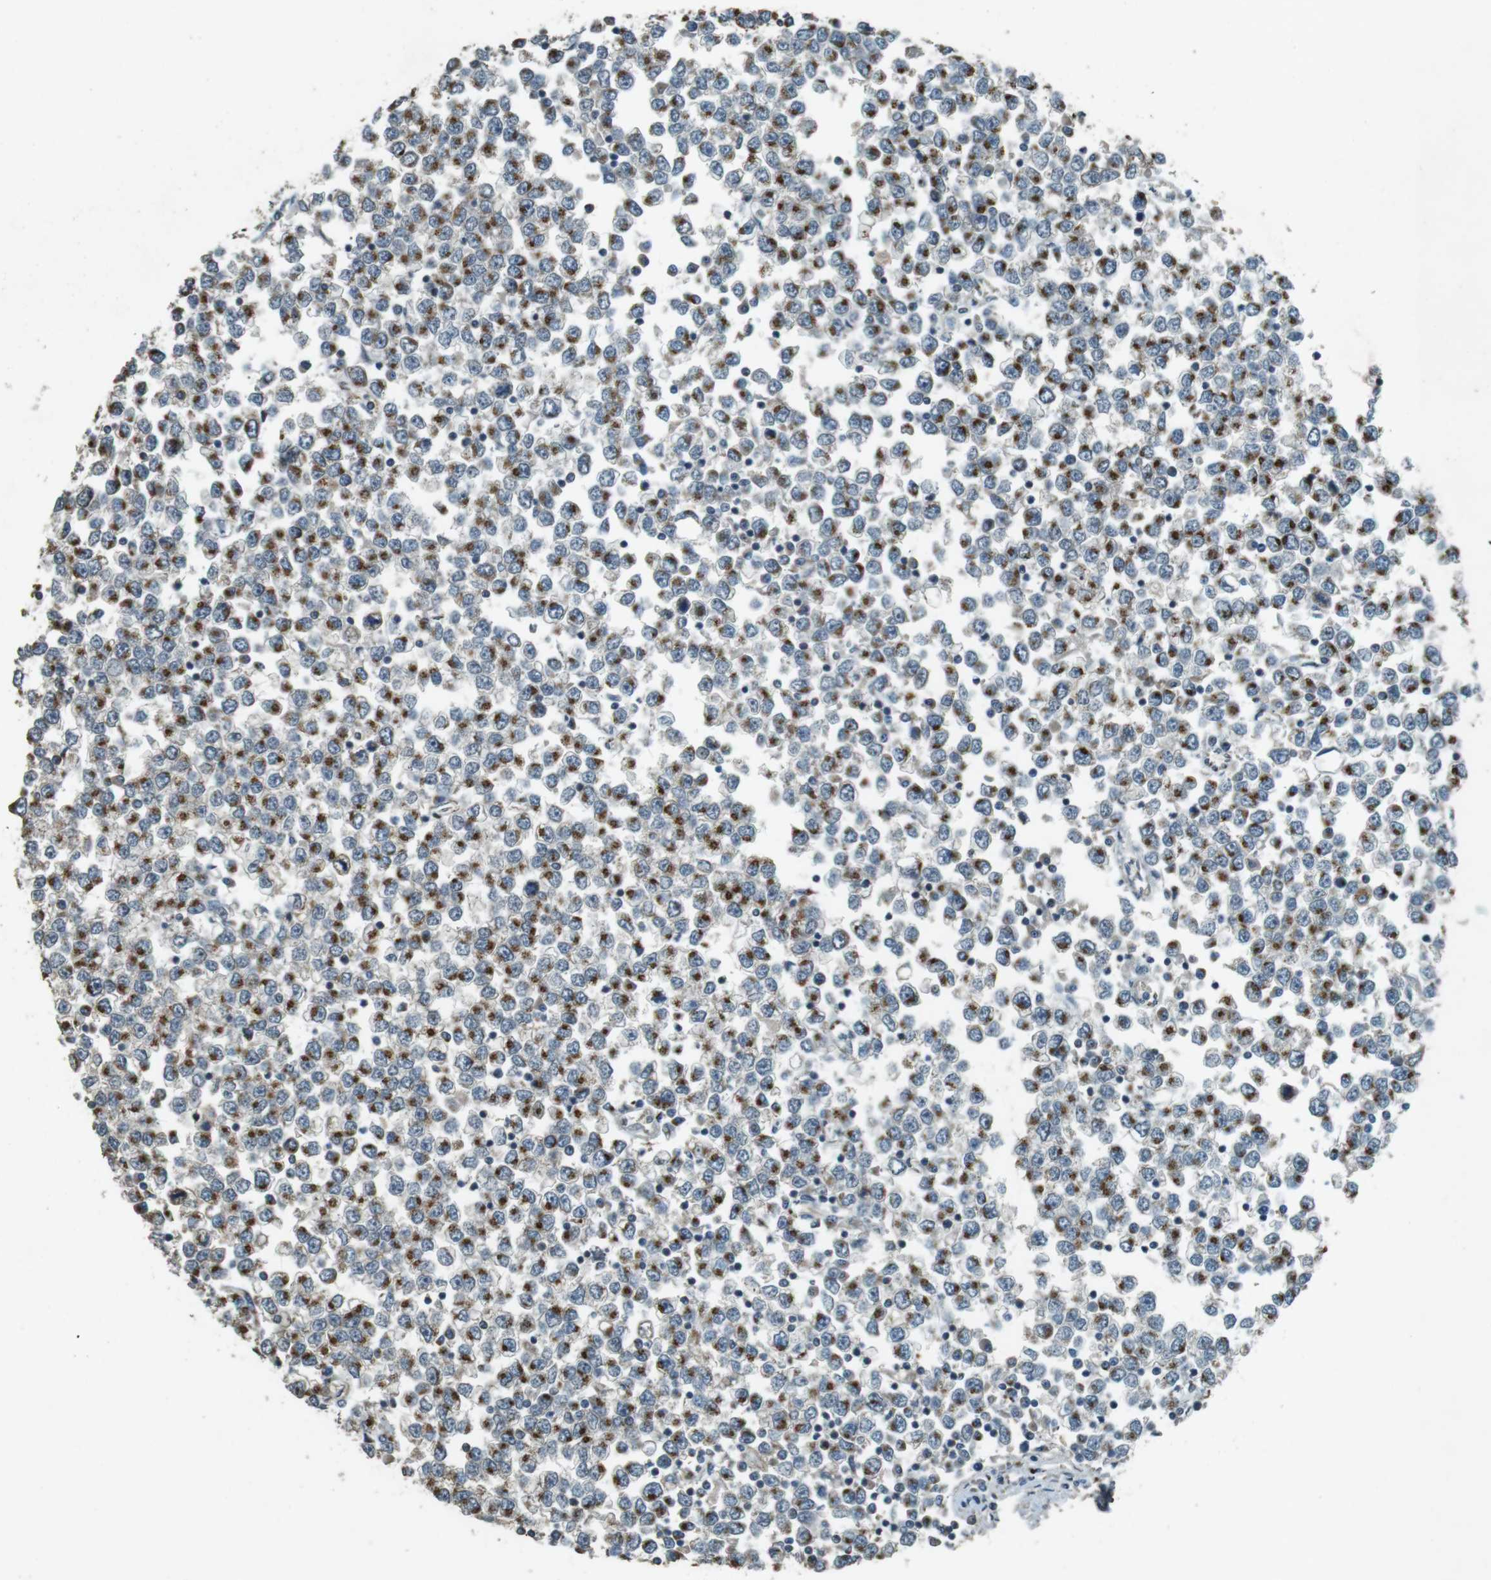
{"staining": {"intensity": "moderate", "quantity": ">75%", "location": "cytoplasmic/membranous"}, "tissue": "testis cancer", "cell_type": "Tumor cells", "image_type": "cancer", "snomed": [{"axis": "morphology", "description": "Seminoma, NOS"}, {"axis": "topography", "description": "Testis"}], "caption": "Immunohistochemistry (IHC) (DAB (3,3'-diaminobenzidine)) staining of testis cancer displays moderate cytoplasmic/membranous protein expression in about >75% of tumor cells.", "gene": "TMEM115", "patient": {"sex": "male", "age": 65}}